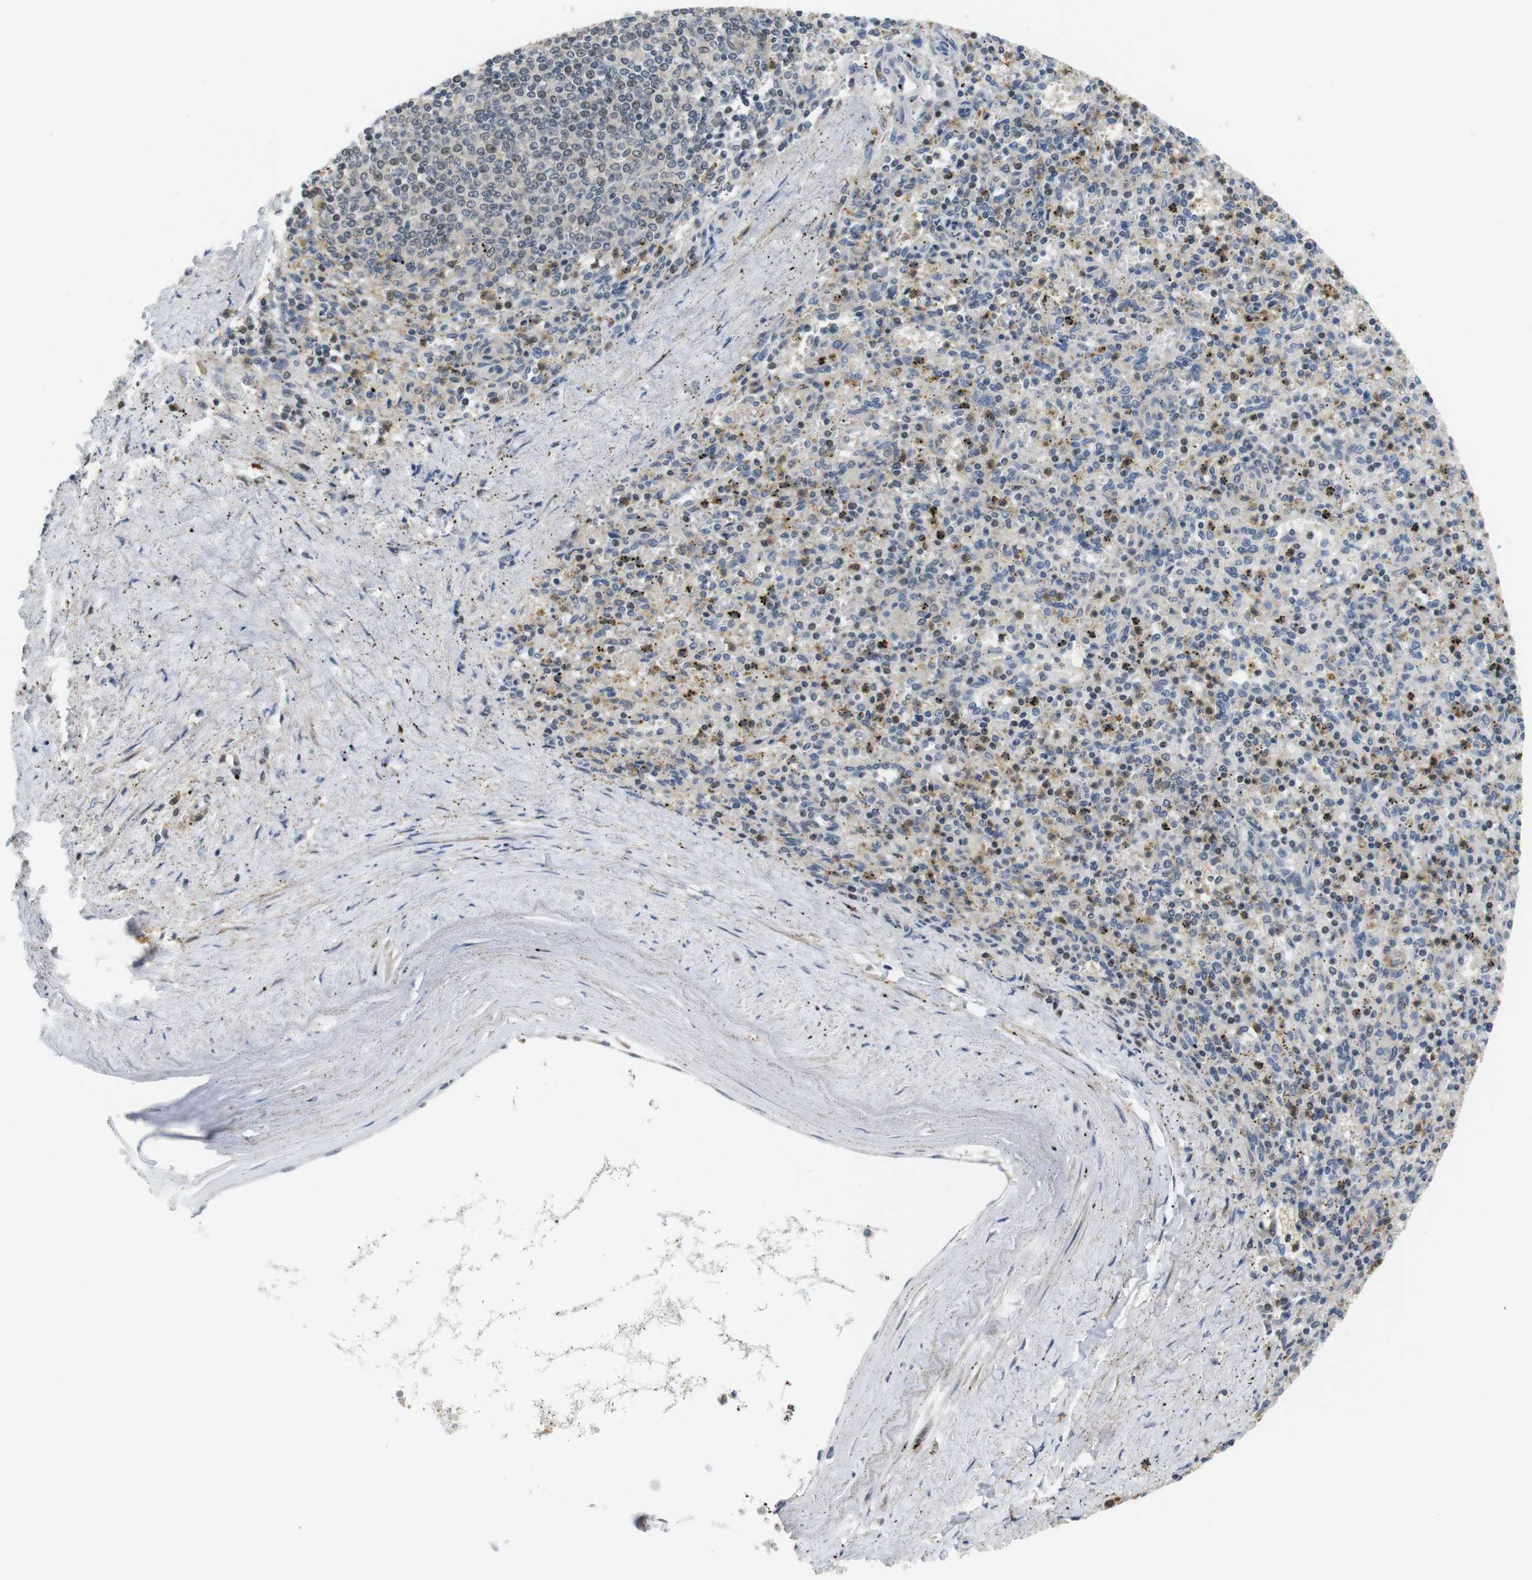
{"staining": {"intensity": "moderate", "quantity": ">75%", "location": "cytoplasmic/membranous"}, "tissue": "spleen", "cell_type": "Cells in red pulp", "image_type": "normal", "snomed": [{"axis": "morphology", "description": "Normal tissue, NOS"}, {"axis": "topography", "description": "Spleen"}], "caption": "Immunohistochemistry photomicrograph of unremarkable spleen: spleen stained using immunohistochemistry (IHC) reveals medium levels of moderate protein expression localized specifically in the cytoplasmic/membranous of cells in red pulp, appearing as a cytoplasmic/membranous brown color.", "gene": "FNTA", "patient": {"sex": "male", "age": 72}}